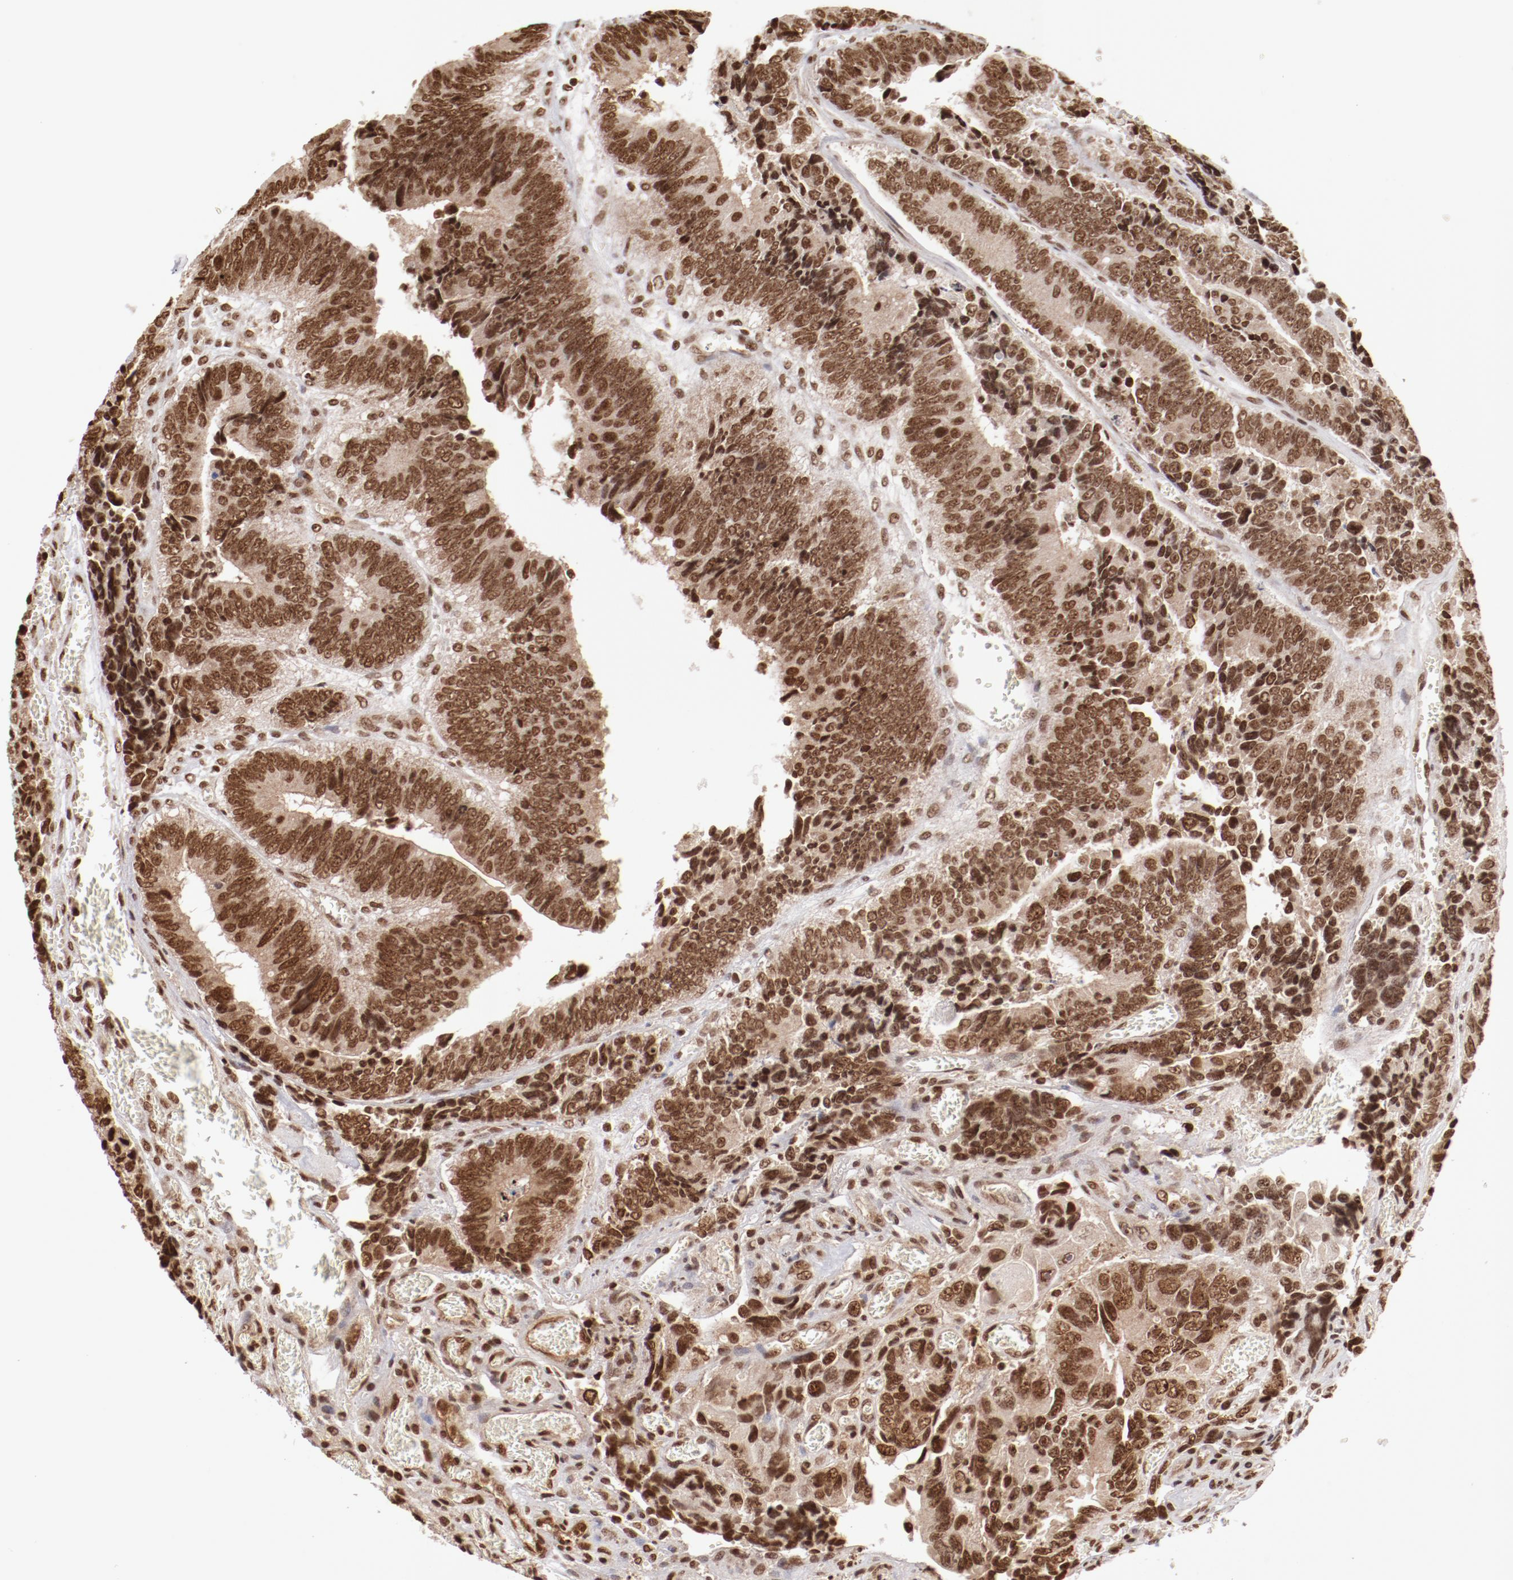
{"staining": {"intensity": "moderate", "quantity": ">75%", "location": "nuclear"}, "tissue": "colorectal cancer", "cell_type": "Tumor cells", "image_type": "cancer", "snomed": [{"axis": "morphology", "description": "Adenocarcinoma, NOS"}, {"axis": "topography", "description": "Colon"}], "caption": "Immunohistochemical staining of colorectal cancer displays medium levels of moderate nuclear protein staining in approximately >75% of tumor cells.", "gene": "ABL2", "patient": {"sex": "male", "age": 72}}